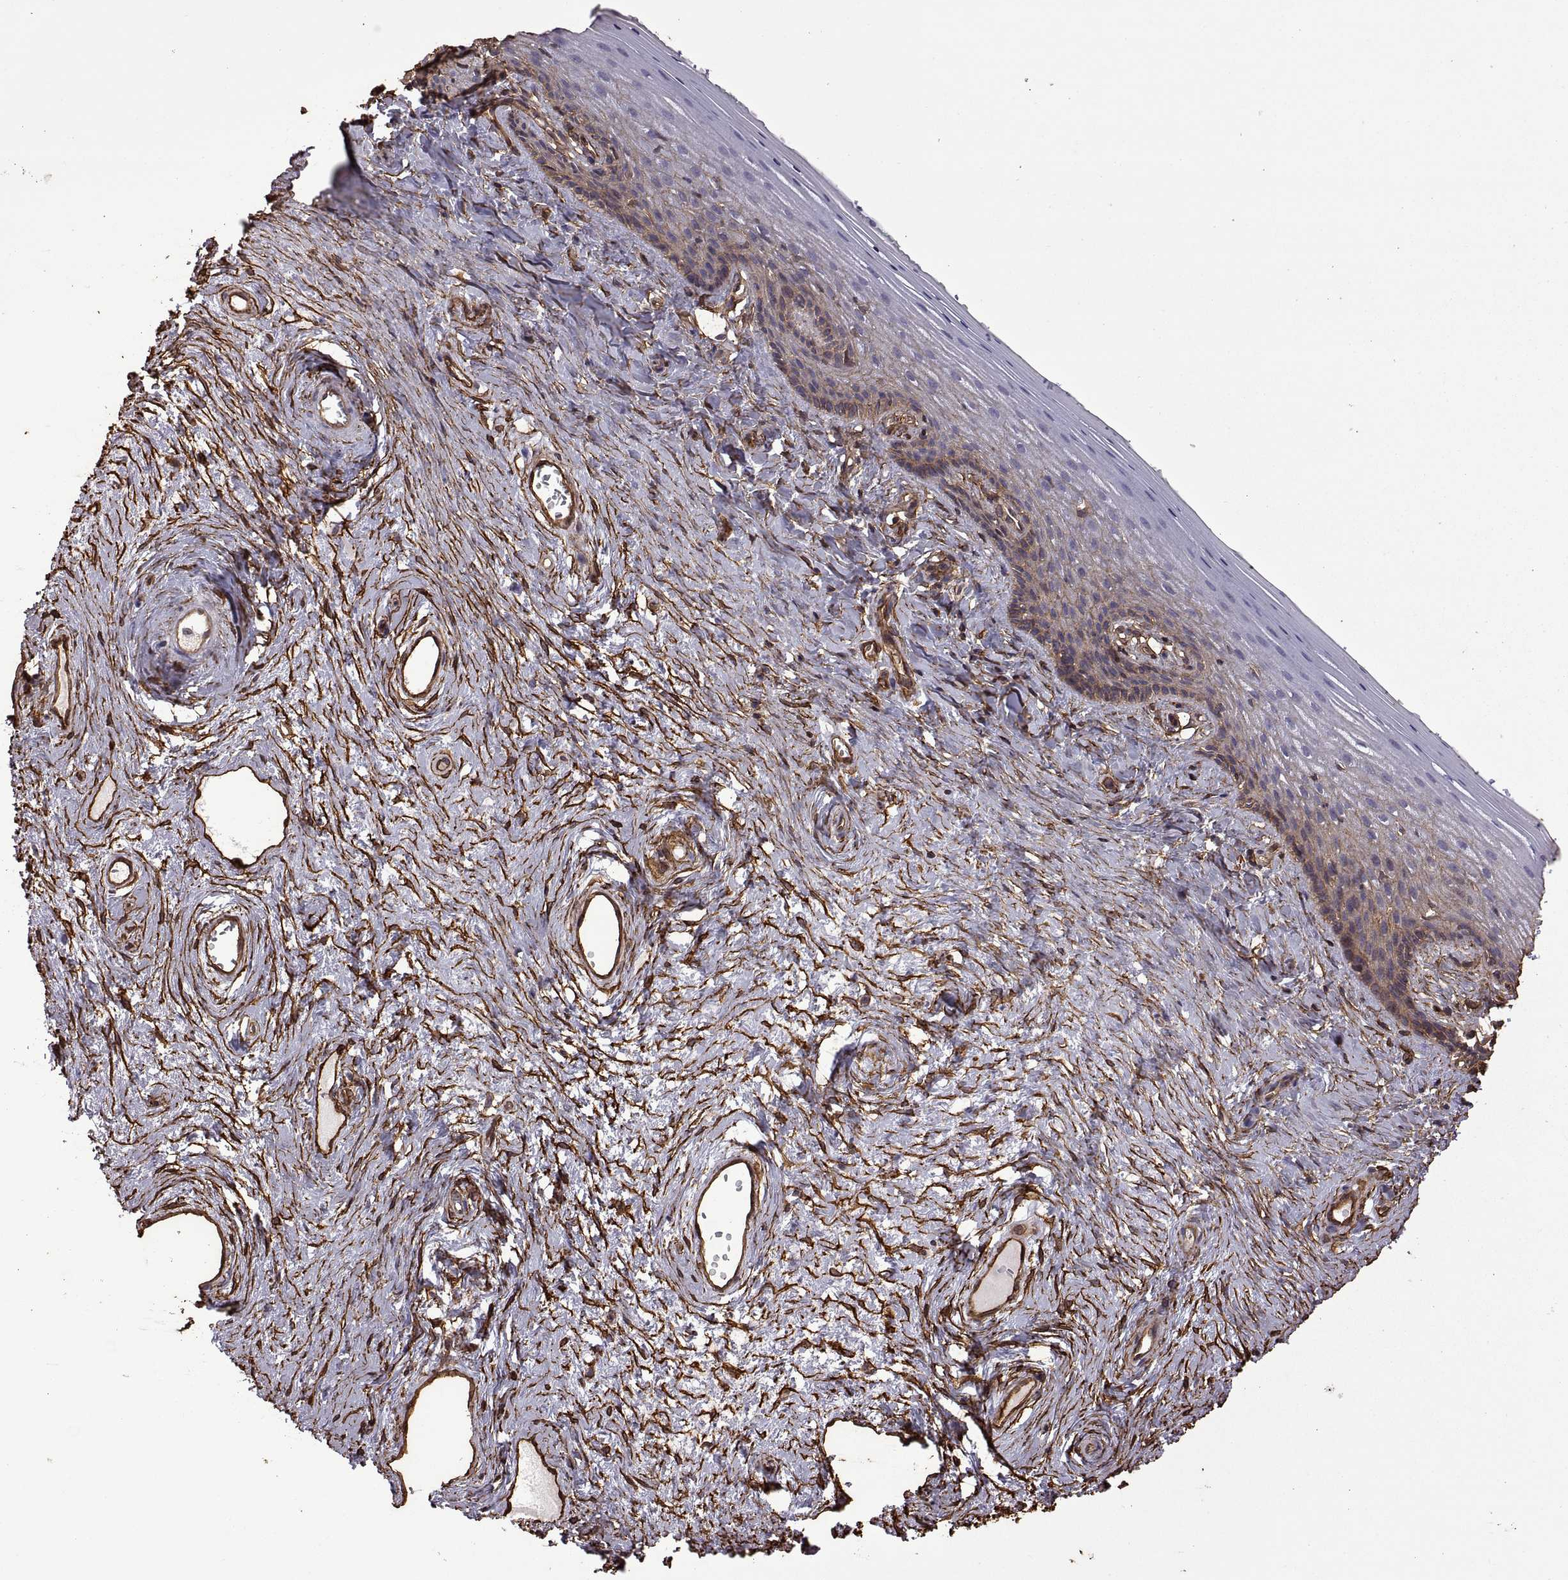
{"staining": {"intensity": "moderate", "quantity": "25%-75%", "location": "cytoplasmic/membranous"}, "tissue": "vagina", "cell_type": "Squamous epithelial cells", "image_type": "normal", "snomed": [{"axis": "morphology", "description": "Normal tissue, NOS"}, {"axis": "topography", "description": "Vagina"}], "caption": "This histopathology image reveals unremarkable vagina stained with immunohistochemistry to label a protein in brown. The cytoplasmic/membranous of squamous epithelial cells show moderate positivity for the protein. Nuclei are counter-stained blue.", "gene": "S100A10", "patient": {"sex": "female", "age": 45}}